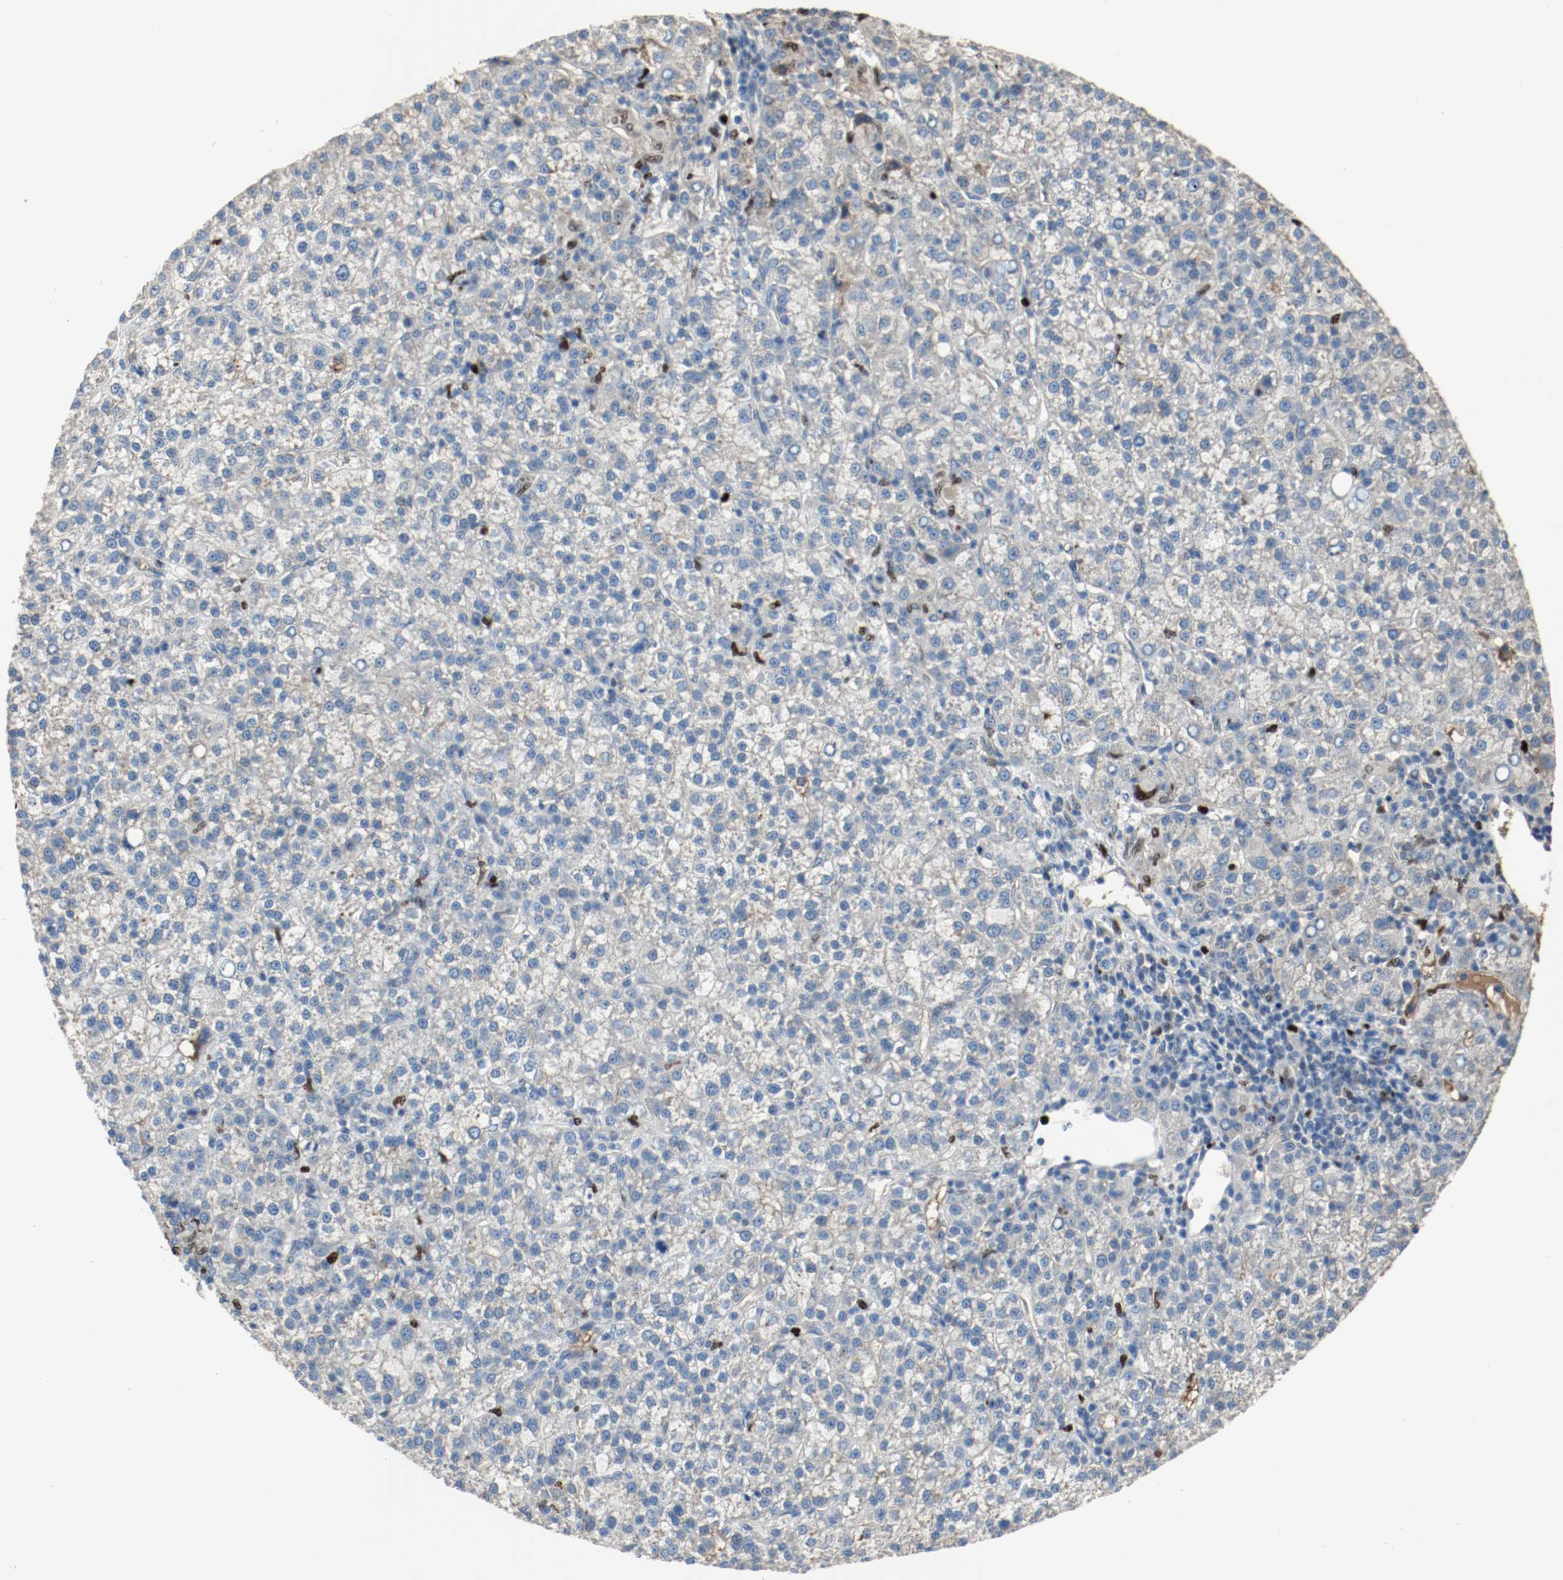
{"staining": {"intensity": "negative", "quantity": "none", "location": "none"}, "tissue": "liver cancer", "cell_type": "Tumor cells", "image_type": "cancer", "snomed": [{"axis": "morphology", "description": "Carcinoma, Hepatocellular, NOS"}, {"axis": "topography", "description": "Liver"}], "caption": "A high-resolution photomicrograph shows immunohistochemistry staining of liver hepatocellular carcinoma, which reveals no significant expression in tumor cells.", "gene": "BLK", "patient": {"sex": "female", "age": 58}}